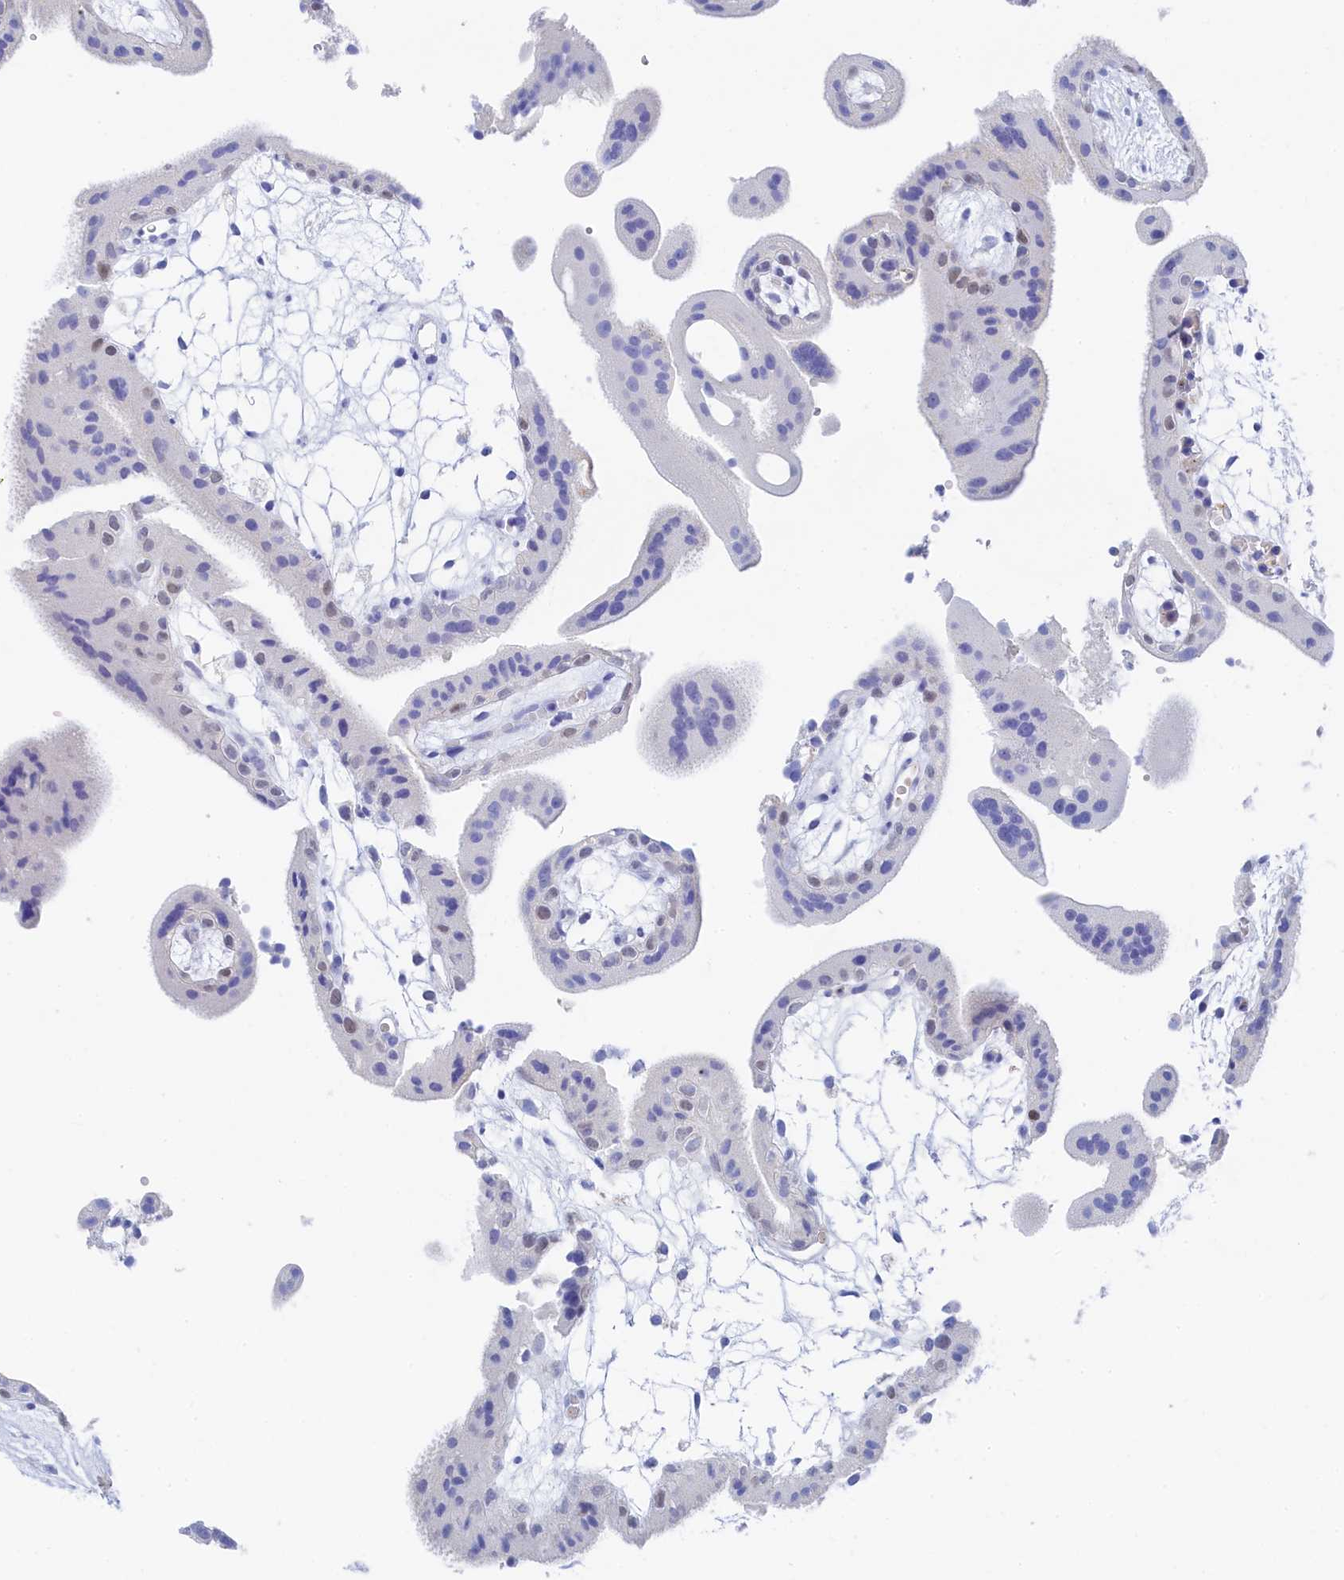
{"staining": {"intensity": "negative", "quantity": "none", "location": "none"}, "tissue": "placenta", "cell_type": "Decidual cells", "image_type": "normal", "snomed": [{"axis": "morphology", "description": "Normal tissue, NOS"}, {"axis": "topography", "description": "Placenta"}], "caption": "Decidual cells are negative for protein expression in benign human placenta. Nuclei are stained in blue.", "gene": "TRIM10", "patient": {"sex": "female", "age": 18}}